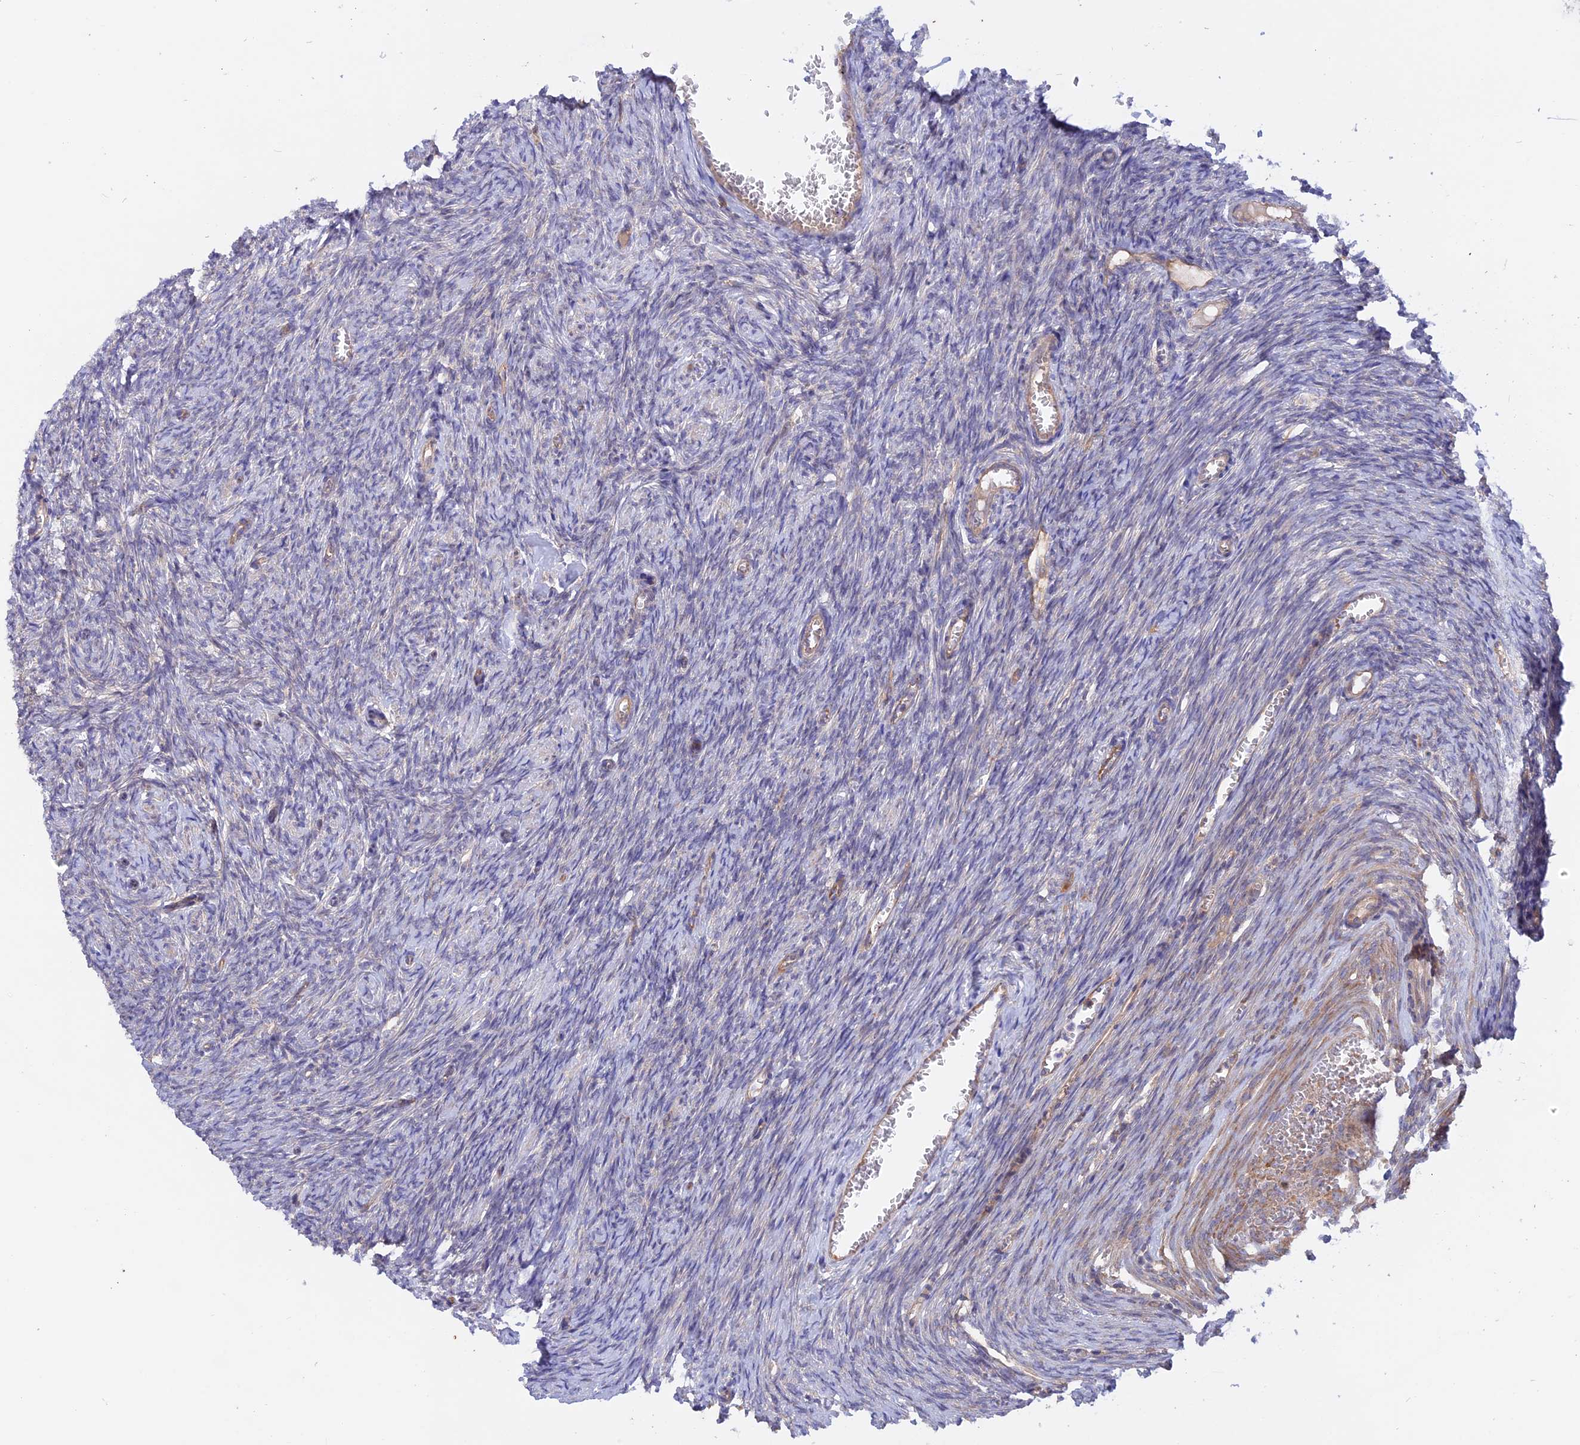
{"staining": {"intensity": "weak", "quantity": ">75%", "location": "cytoplasmic/membranous"}, "tissue": "ovary", "cell_type": "Follicle cells", "image_type": "normal", "snomed": [{"axis": "morphology", "description": "Normal tissue, NOS"}, {"axis": "topography", "description": "Ovary"}], "caption": "The histopathology image demonstrates a brown stain indicating the presence of a protein in the cytoplasmic/membranous of follicle cells in ovary.", "gene": "HYCC1", "patient": {"sex": "female", "age": 44}}